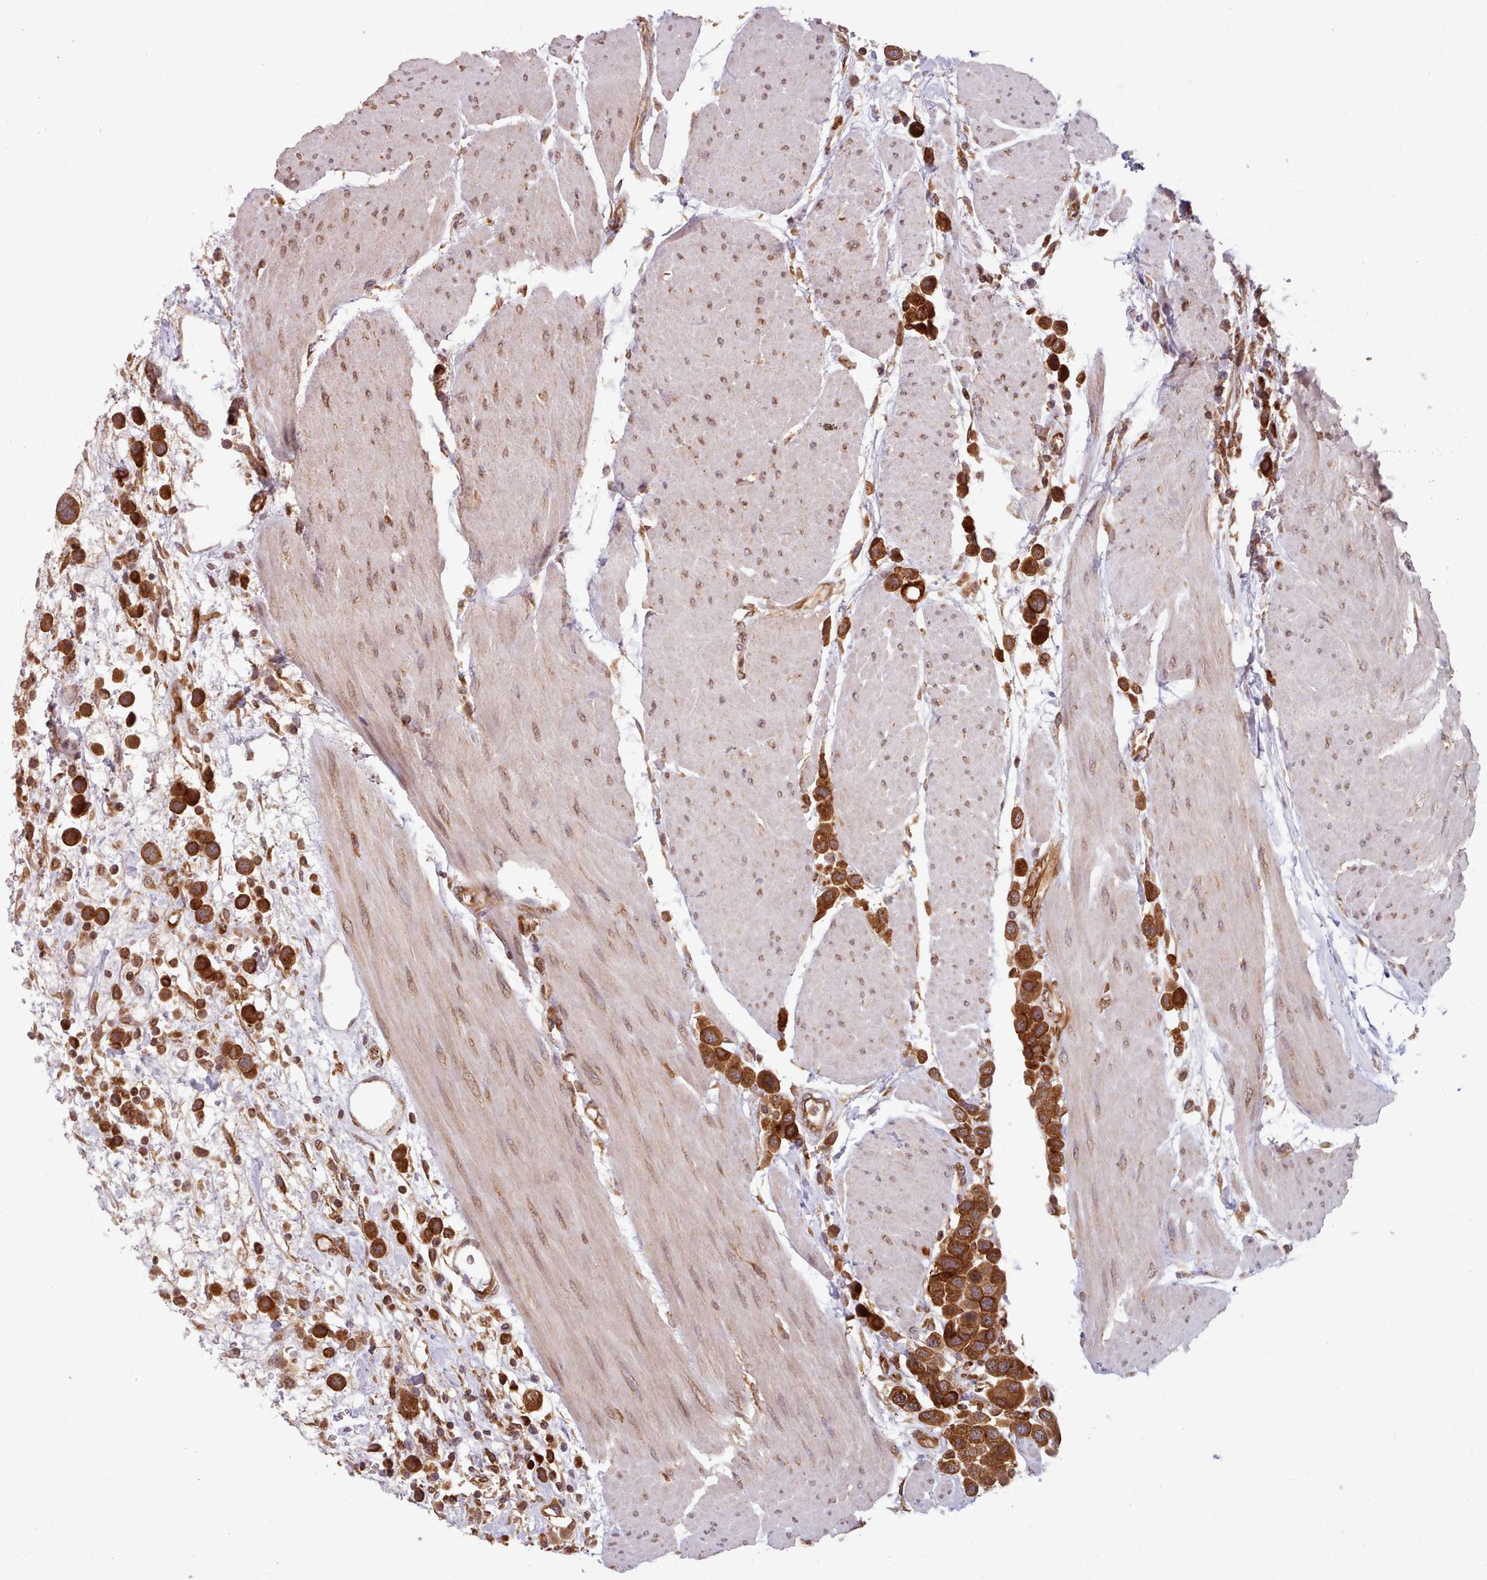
{"staining": {"intensity": "strong", "quantity": ">75%", "location": "cytoplasmic/membranous"}, "tissue": "urothelial cancer", "cell_type": "Tumor cells", "image_type": "cancer", "snomed": [{"axis": "morphology", "description": "Urothelial carcinoma, High grade"}, {"axis": "topography", "description": "Urinary bladder"}], "caption": "Urothelial cancer was stained to show a protein in brown. There is high levels of strong cytoplasmic/membranous staining in about >75% of tumor cells.", "gene": "CRYBG1", "patient": {"sex": "male", "age": 50}}